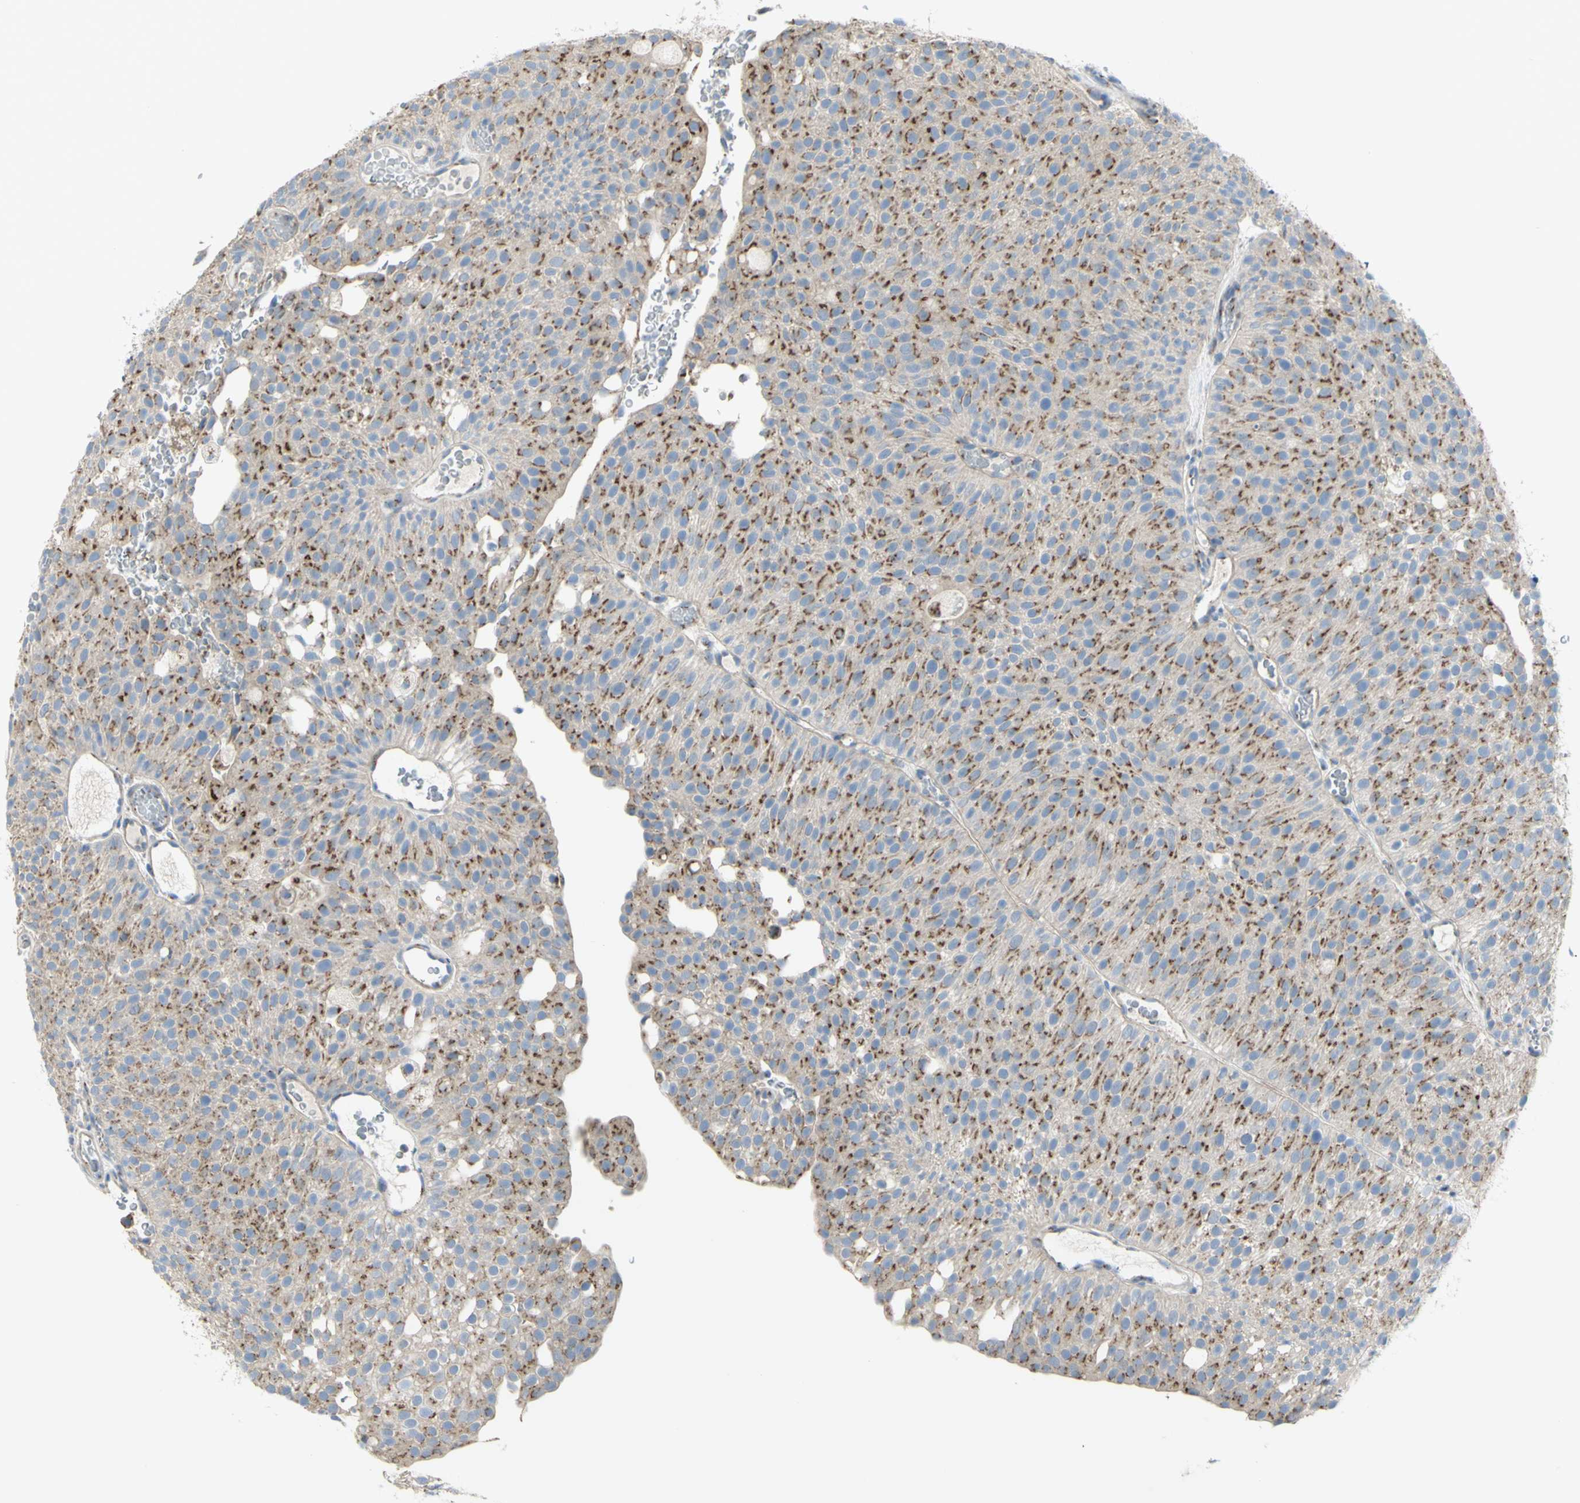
{"staining": {"intensity": "moderate", "quantity": ">75%", "location": "cytoplasmic/membranous"}, "tissue": "urothelial cancer", "cell_type": "Tumor cells", "image_type": "cancer", "snomed": [{"axis": "morphology", "description": "Urothelial carcinoma, Low grade"}, {"axis": "topography", "description": "Urinary bladder"}], "caption": "This histopathology image demonstrates immunohistochemistry (IHC) staining of human low-grade urothelial carcinoma, with medium moderate cytoplasmic/membranous staining in about >75% of tumor cells.", "gene": "B4GALT3", "patient": {"sex": "male", "age": 78}}